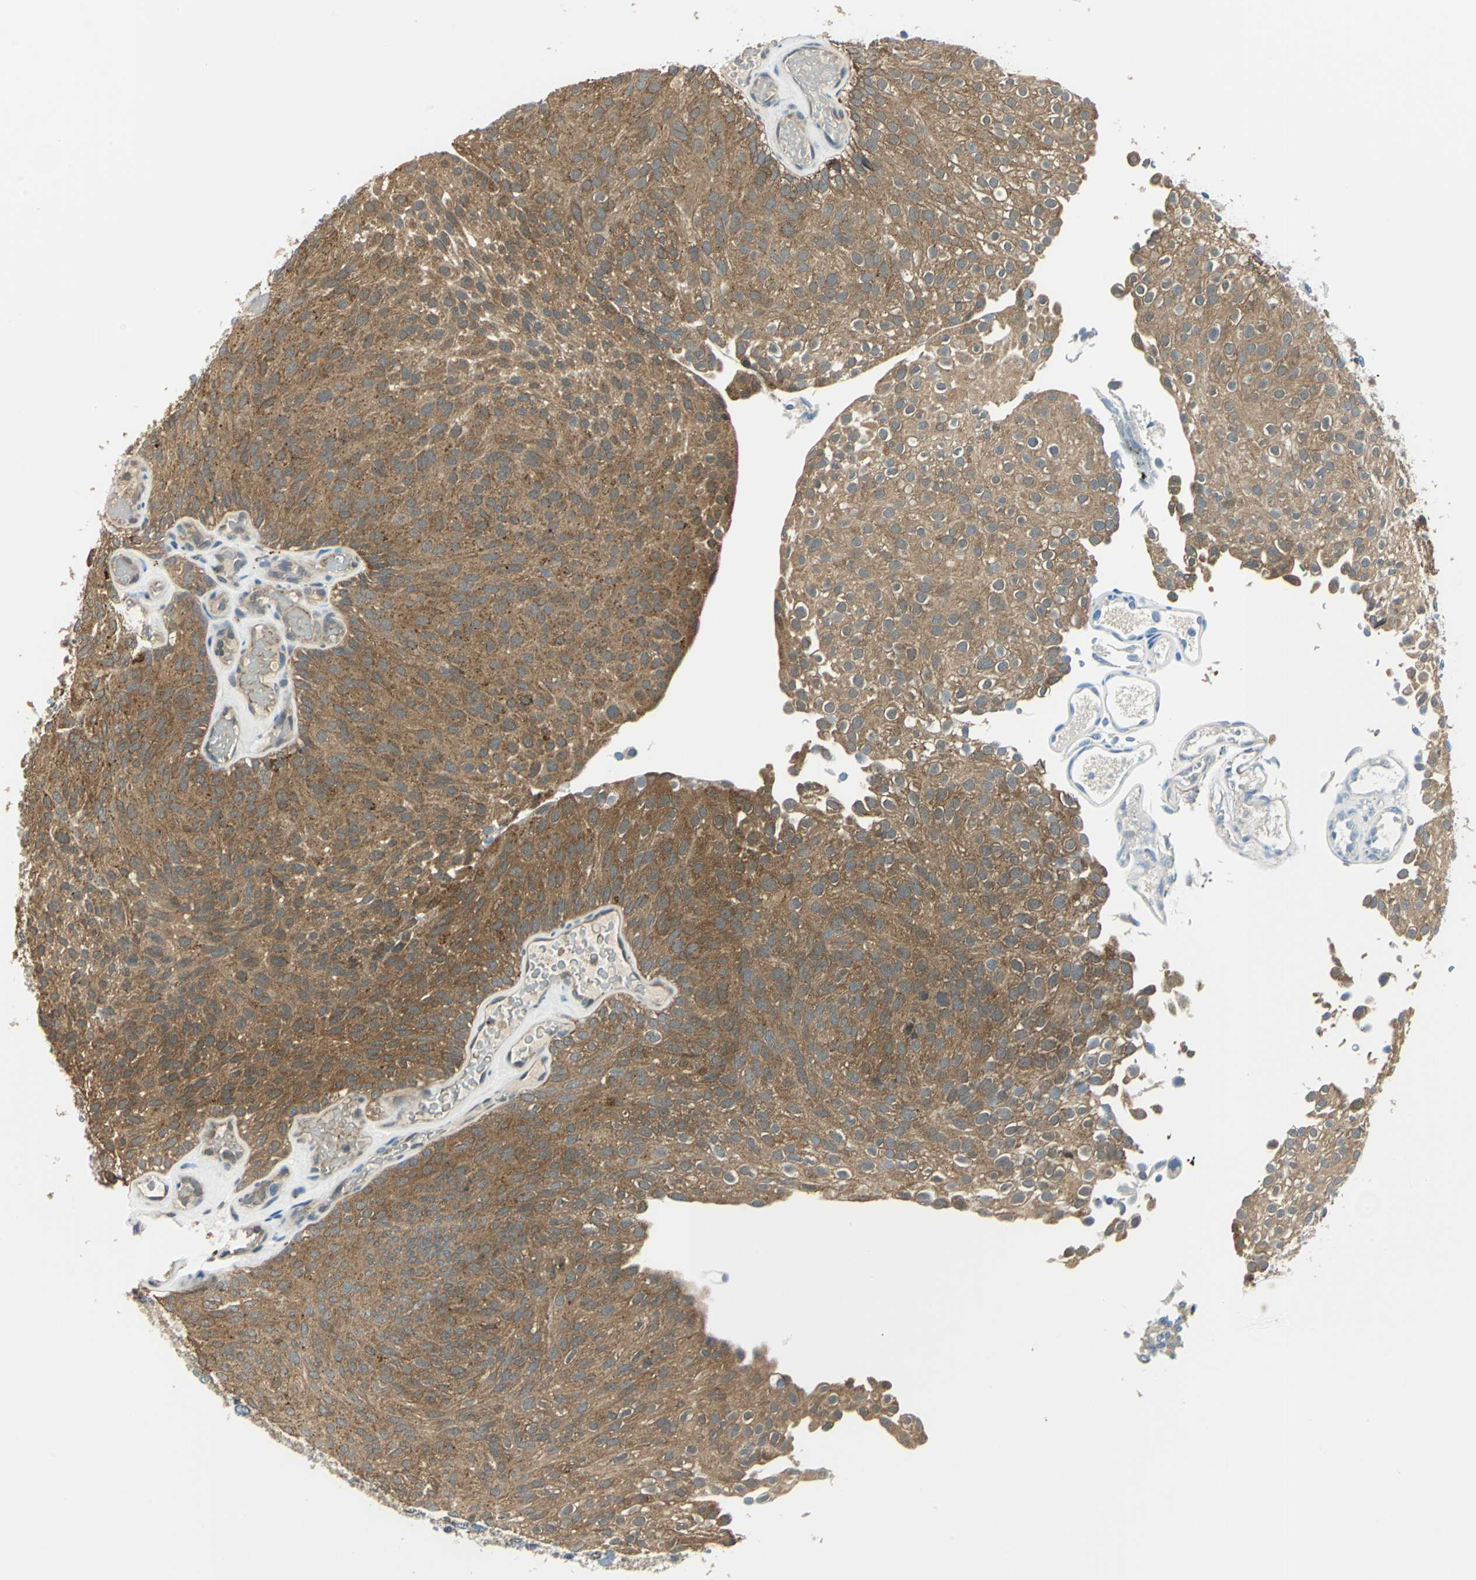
{"staining": {"intensity": "moderate", "quantity": ">75%", "location": "cytoplasmic/membranous"}, "tissue": "urothelial cancer", "cell_type": "Tumor cells", "image_type": "cancer", "snomed": [{"axis": "morphology", "description": "Urothelial carcinoma, Low grade"}, {"axis": "topography", "description": "Urinary bladder"}], "caption": "Approximately >75% of tumor cells in low-grade urothelial carcinoma display moderate cytoplasmic/membranous protein positivity as visualized by brown immunohistochemical staining.", "gene": "NIT1", "patient": {"sex": "male", "age": 78}}